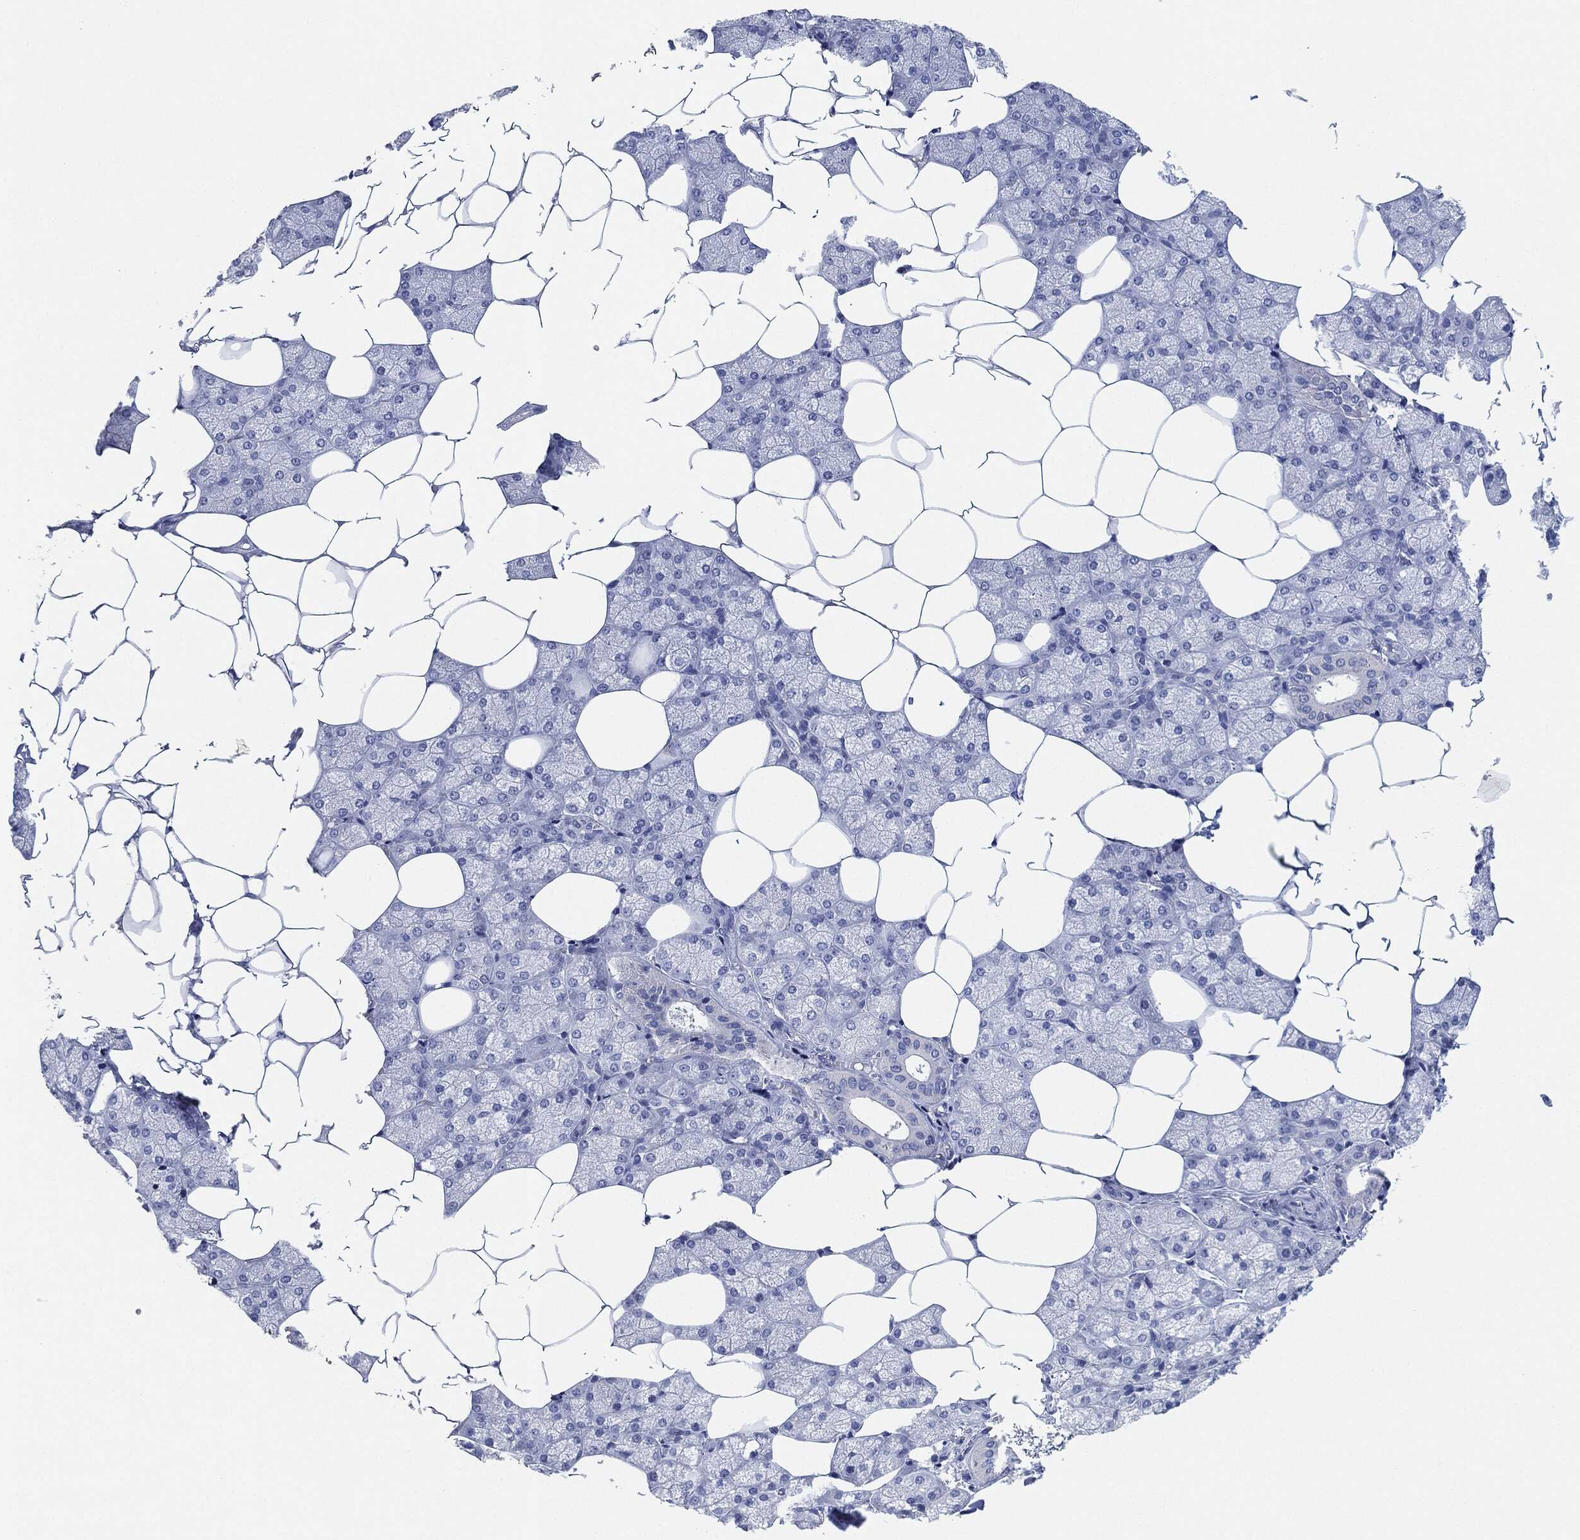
{"staining": {"intensity": "negative", "quantity": "none", "location": "none"}, "tissue": "salivary gland", "cell_type": "Glandular cells", "image_type": "normal", "snomed": [{"axis": "morphology", "description": "Normal tissue, NOS"}, {"axis": "topography", "description": "Salivary gland"}], "caption": "DAB (3,3'-diaminobenzidine) immunohistochemical staining of normal human salivary gland shows no significant positivity in glandular cells.", "gene": "AFP", "patient": {"sex": "female", "age": 43}}